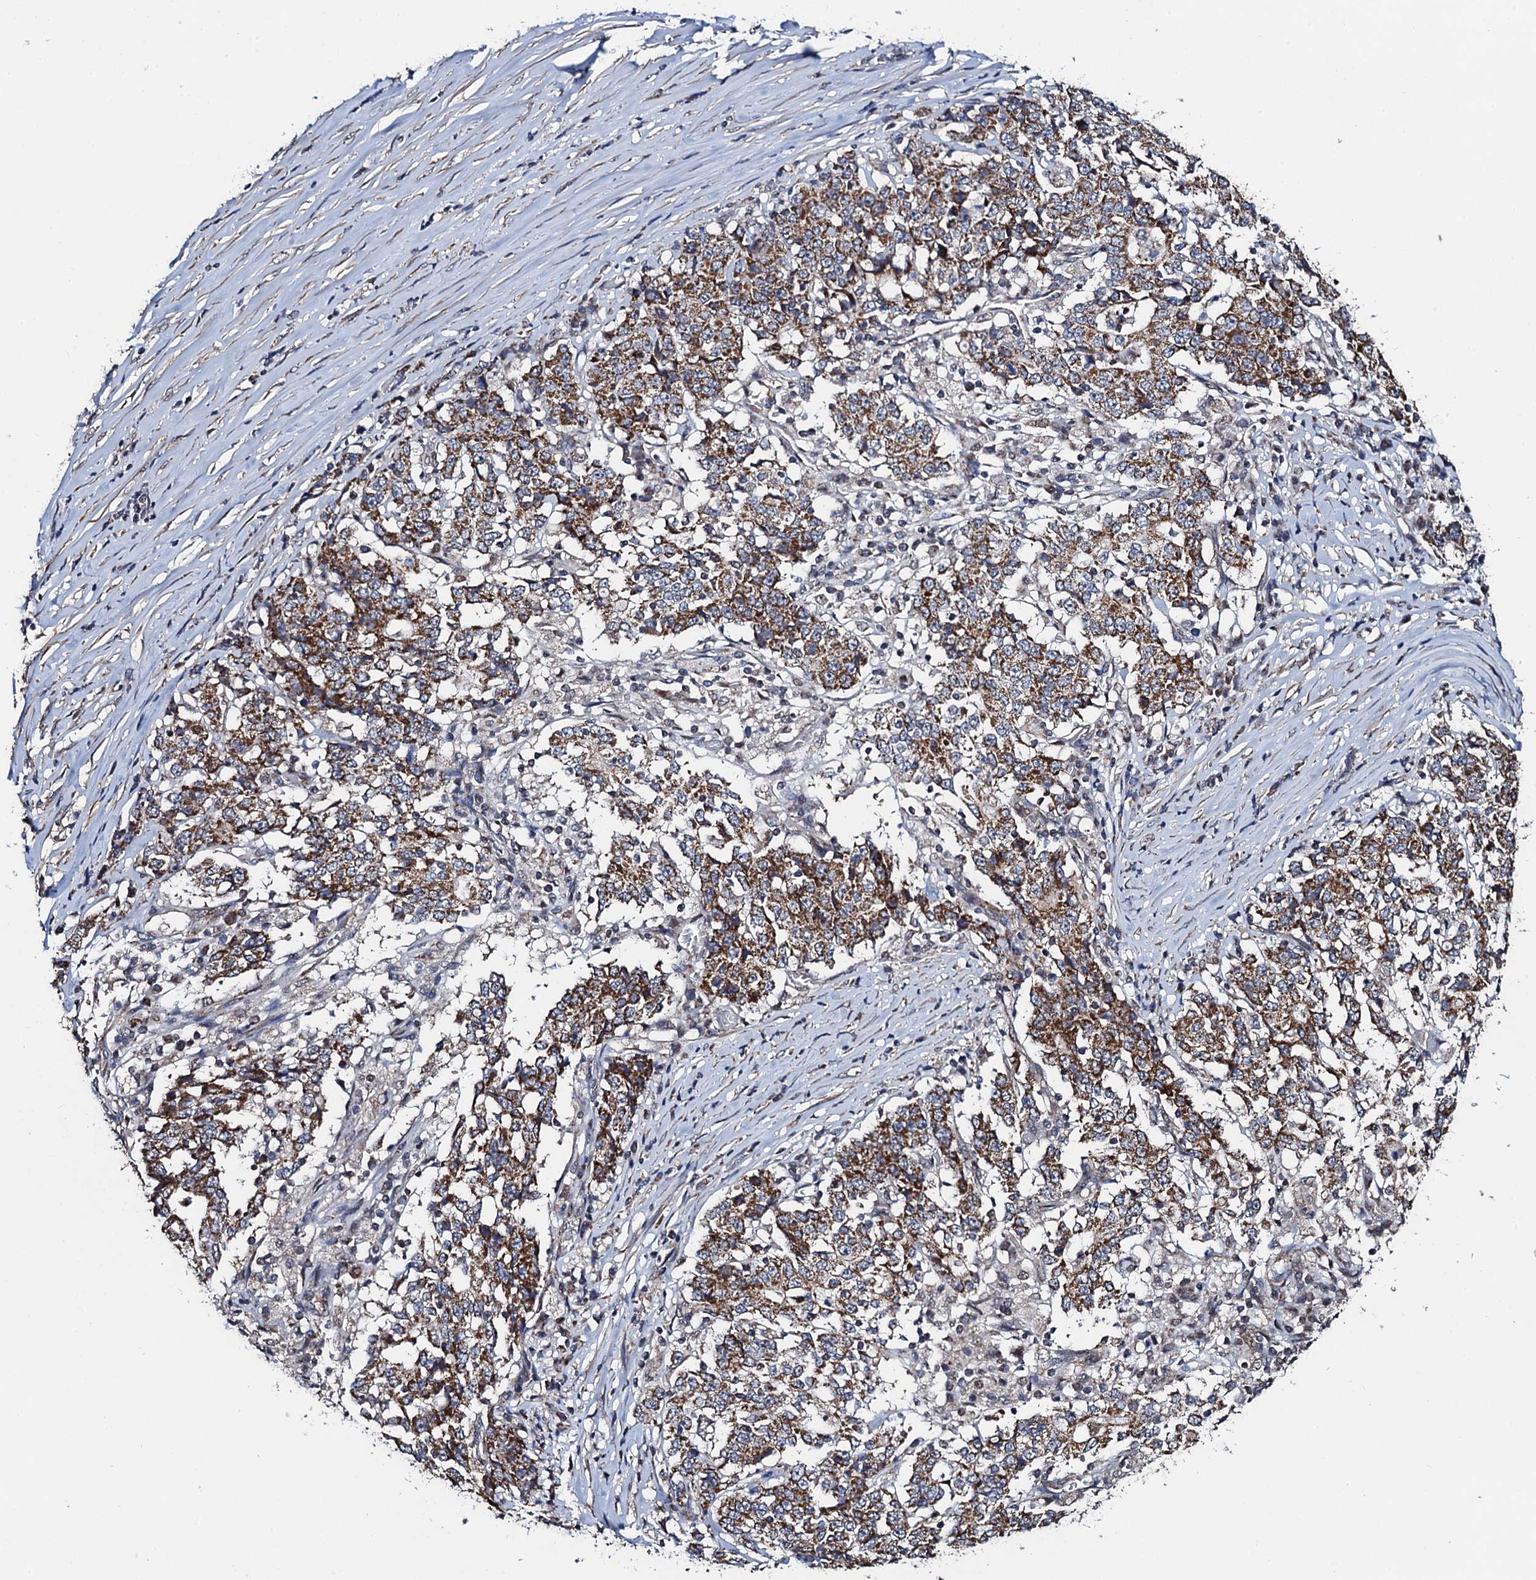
{"staining": {"intensity": "moderate", "quantity": ">75%", "location": "cytoplasmic/membranous"}, "tissue": "stomach cancer", "cell_type": "Tumor cells", "image_type": "cancer", "snomed": [{"axis": "morphology", "description": "Adenocarcinoma, NOS"}, {"axis": "topography", "description": "Stomach"}], "caption": "Stomach cancer (adenocarcinoma) stained with immunohistochemistry (IHC) displays moderate cytoplasmic/membranous expression in about >75% of tumor cells.", "gene": "PTCD3", "patient": {"sex": "male", "age": 59}}